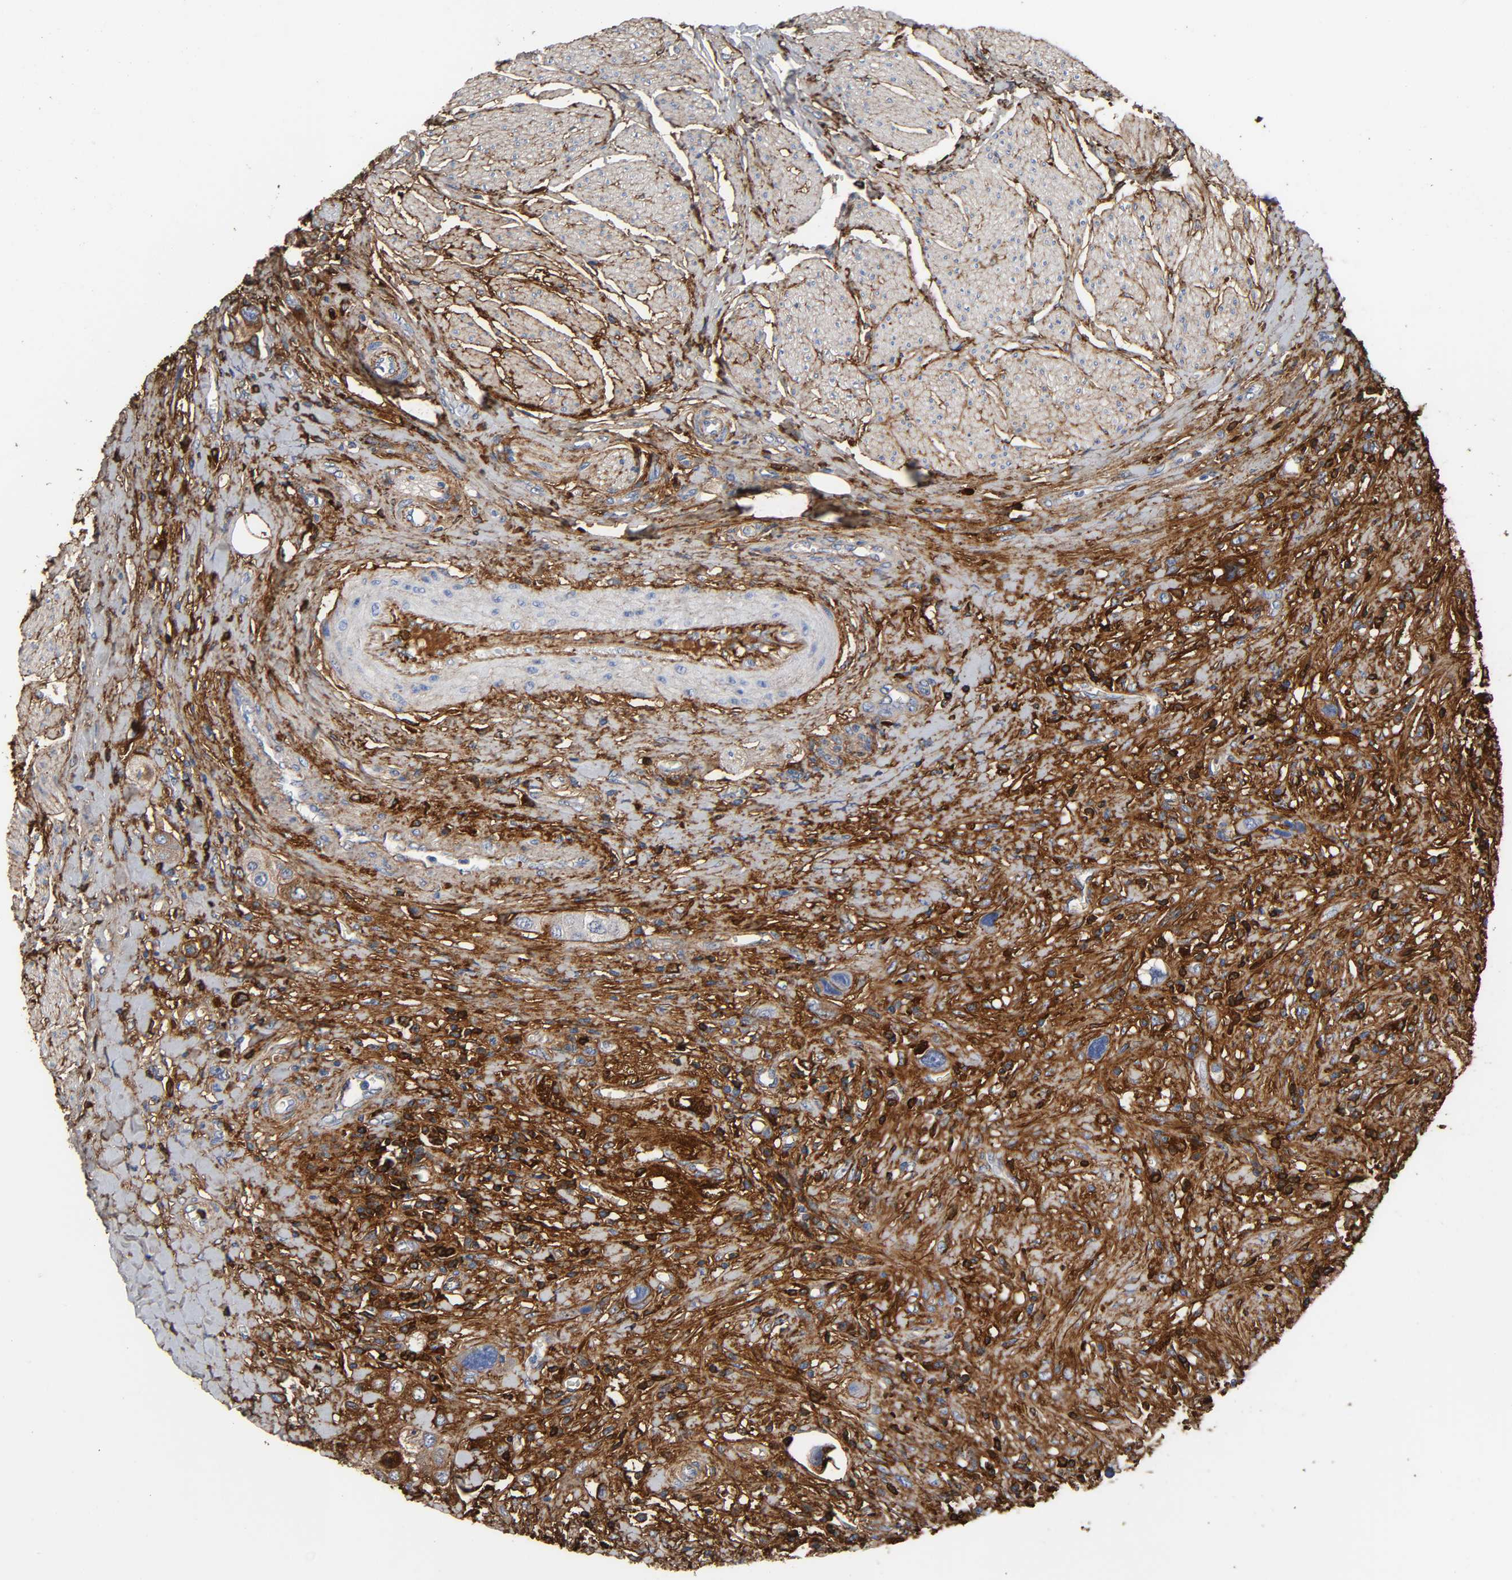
{"staining": {"intensity": "strong", "quantity": "25%-75%", "location": "cytoplasmic/membranous"}, "tissue": "urothelial cancer", "cell_type": "Tumor cells", "image_type": "cancer", "snomed": [{"axis": "morphology", "description": "Urothelial carcinoma, High grade"}, {"axis": "topography", "description": "Urinary bladder"}], "caption": "Tumor cells reveal high levels of strong cytoplasmic/membranous expression in about 25%-75% of cells in human urothelial cancer.", "gene": "FBLN1", "patient": {"sex": "male", "age": 50}}